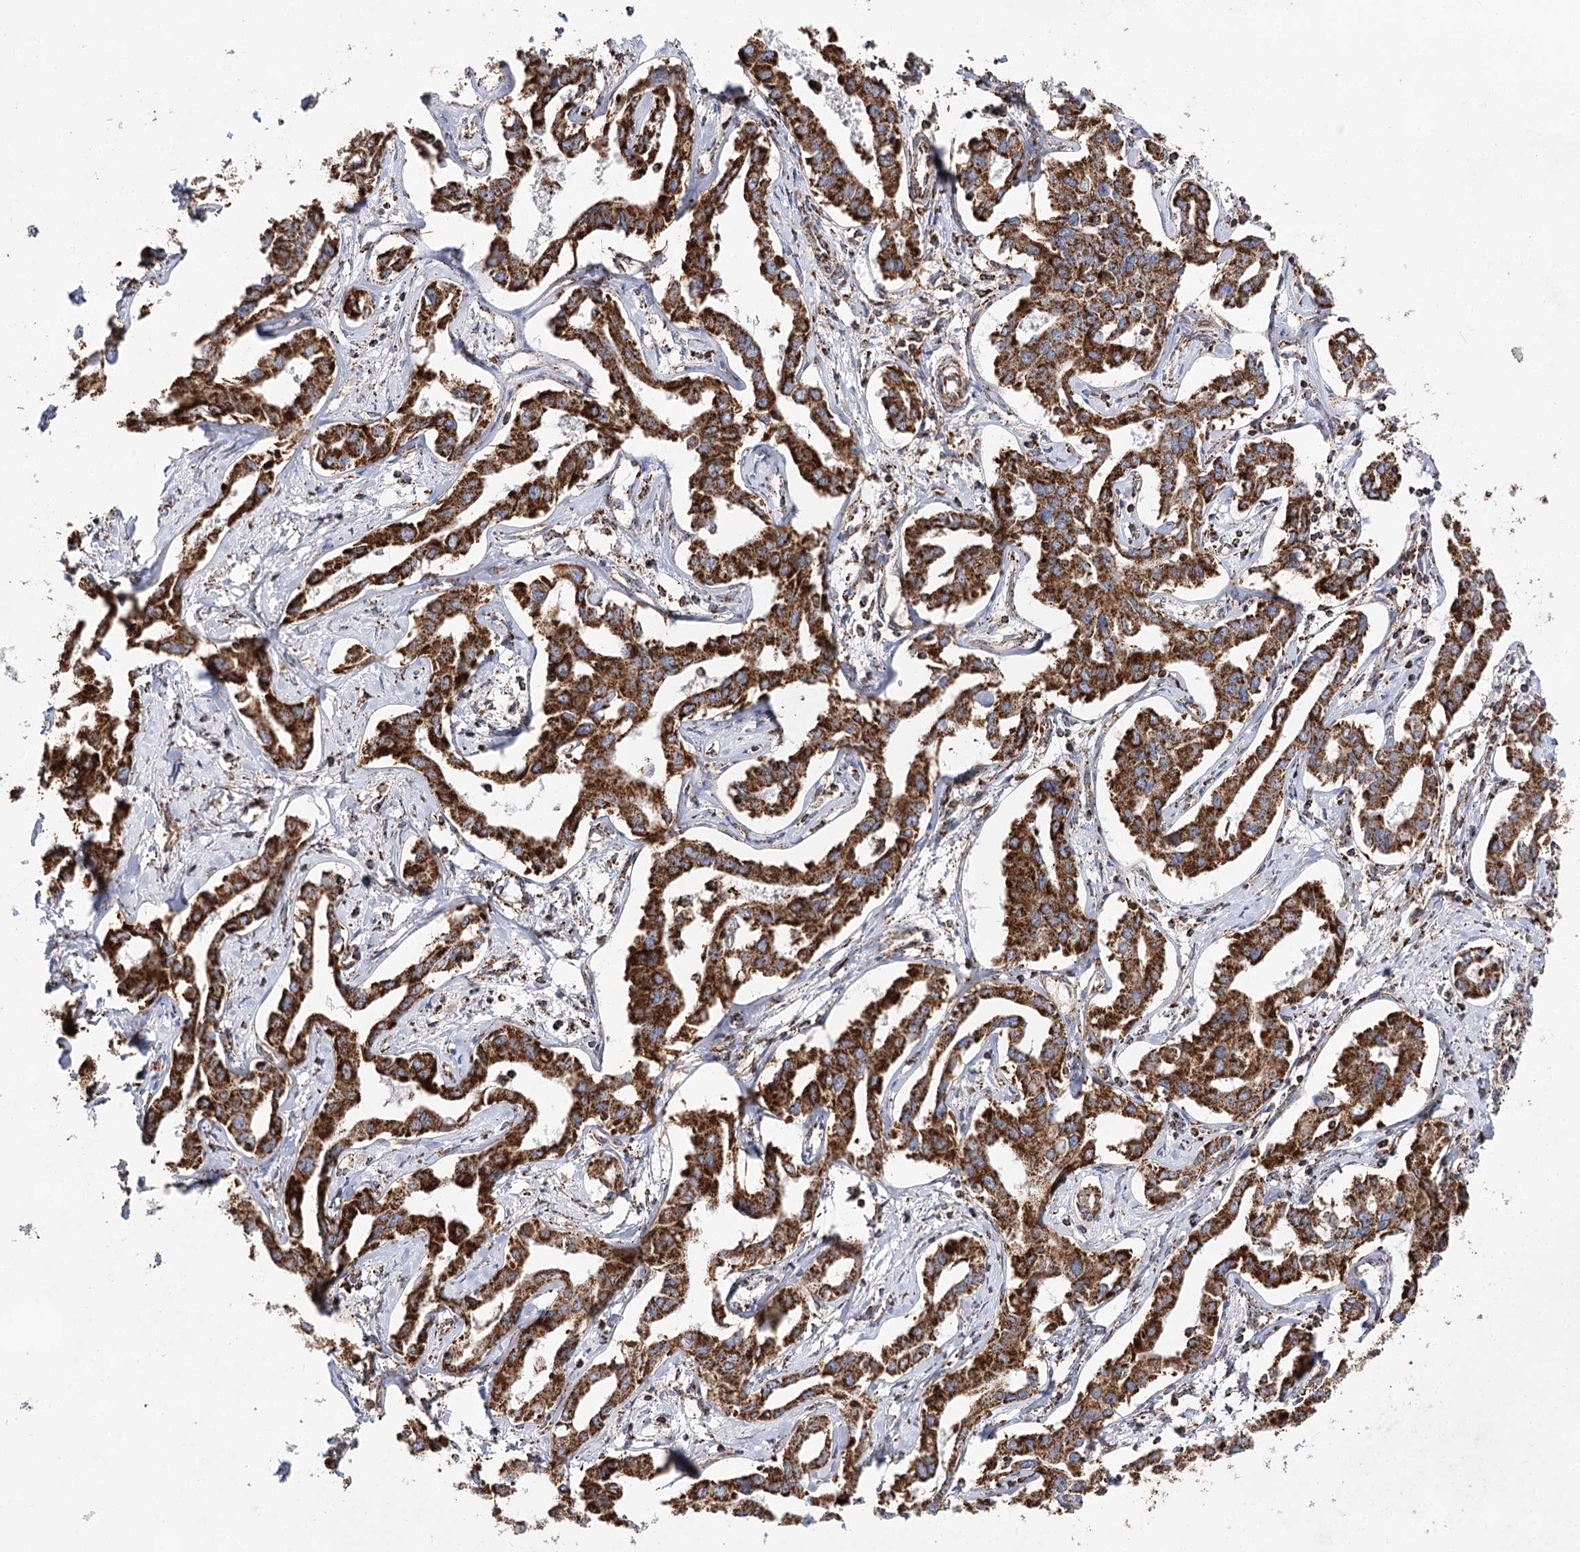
{"staining": {"intensity": "strong", "quantity": ">75%", "location": "cytoplasmic/membranous"}, "tissue": "liver cancer", "cell_type": "Tumor cells", "image_type": "cancer", "snomed": [{"axis": "morphology", "description": "Cholangiocarcinoma"}, {"axis": "topography", "description": "Liver"}], "caption": "Immunohistochemical staining of liver cancer reveals high levels of strong cytoplasmic/membranous staining in approximately >75% of tumor cells.", "gene": "NADK2", "patient": {"sex": "male", "age": 59}}